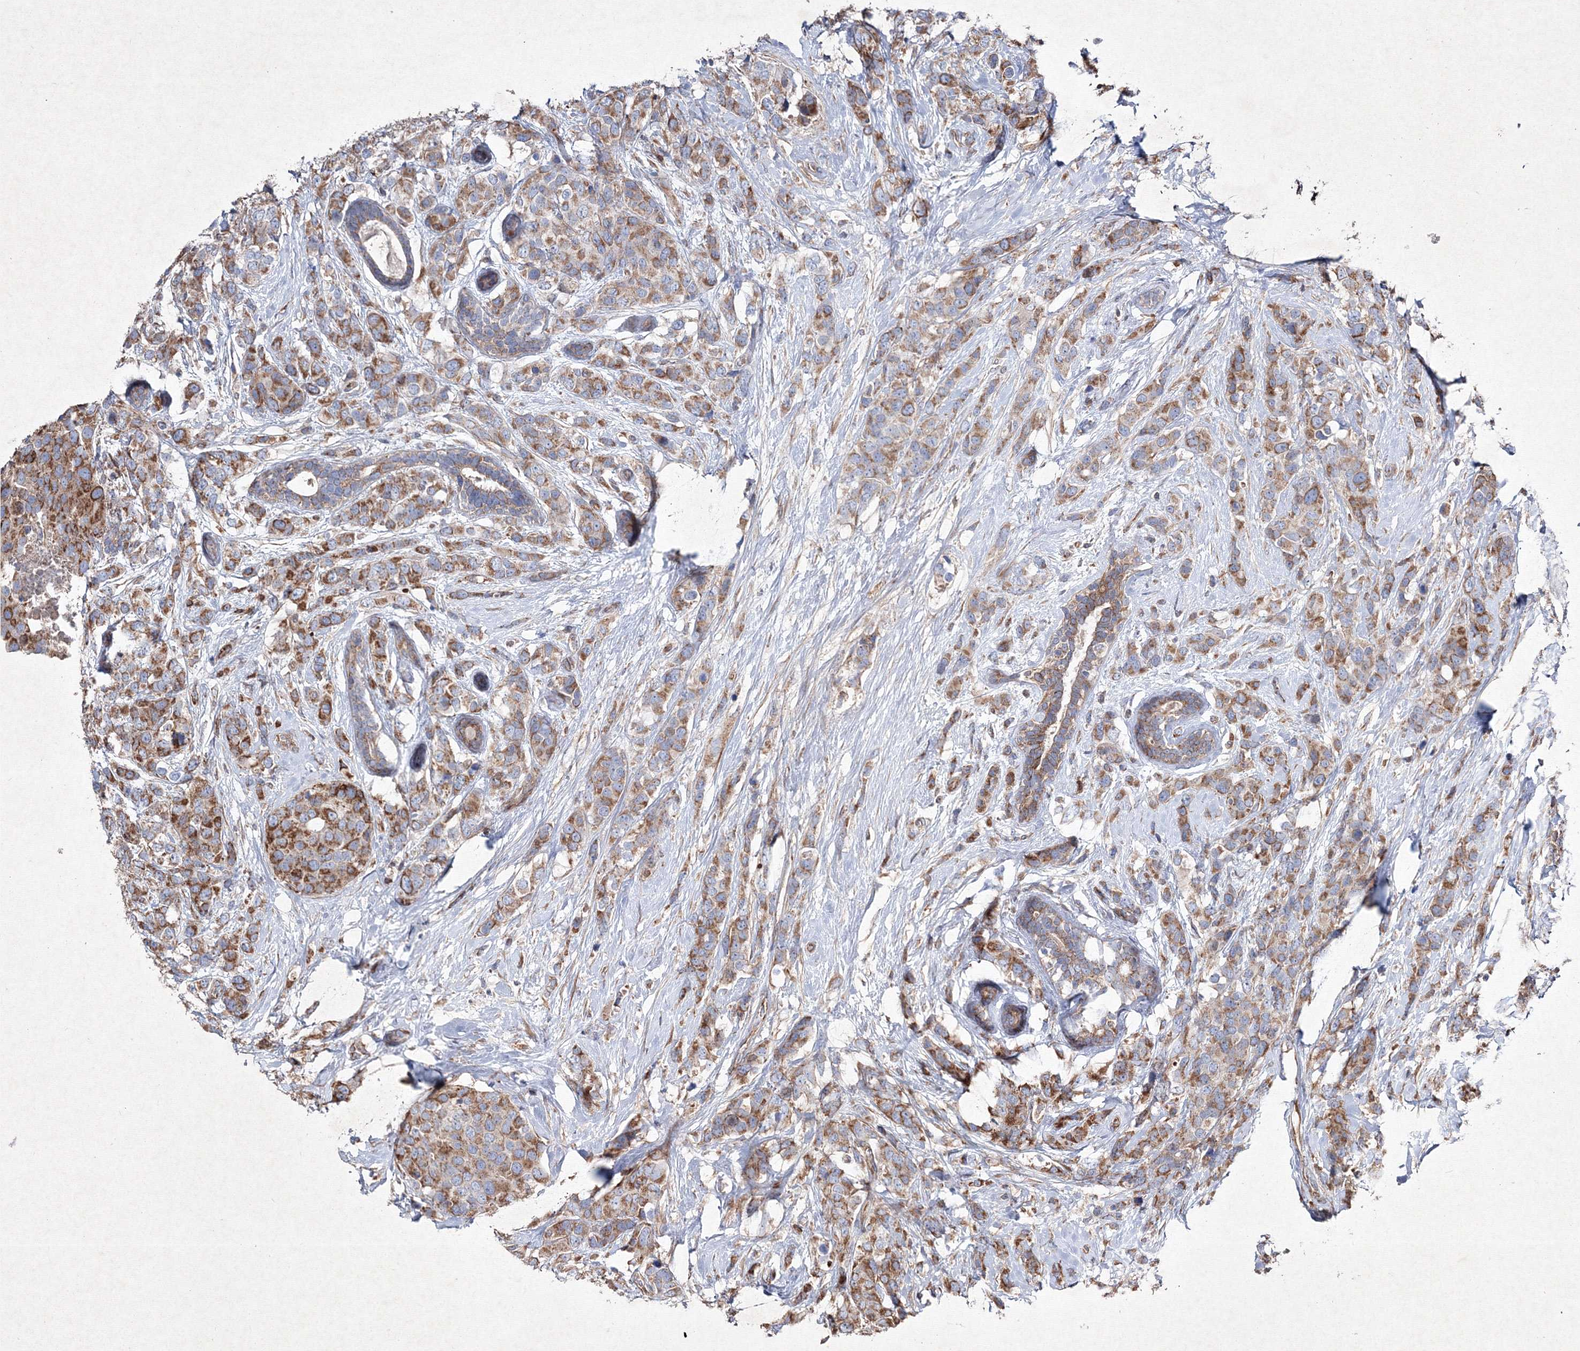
{"staining": {"intensity": "moderate", "quantity": ">75%", "location": "cytoplasmic/membranous"}, "tissue": "breast cancer", "cell_type": "Tumor cells", "image_type": "cancer", "snomed": [{"axis": "morphology", "description": "Lobular carcinoma"}, {"axis": "topography", "description": "Breast"}], "caption": "IHC micrograph of neoplastic tissue: human breast lobular carcinoma stained using immunohistochemistry (IHC) displays medium levels of moderate protein expression localized specifically in the cytoplasmic/membranous of tumor cells, appearing as a cytoplasmic/membranous brown color.", "gene": "GFM1", "patient": {"sex": "female", "age": 59}}